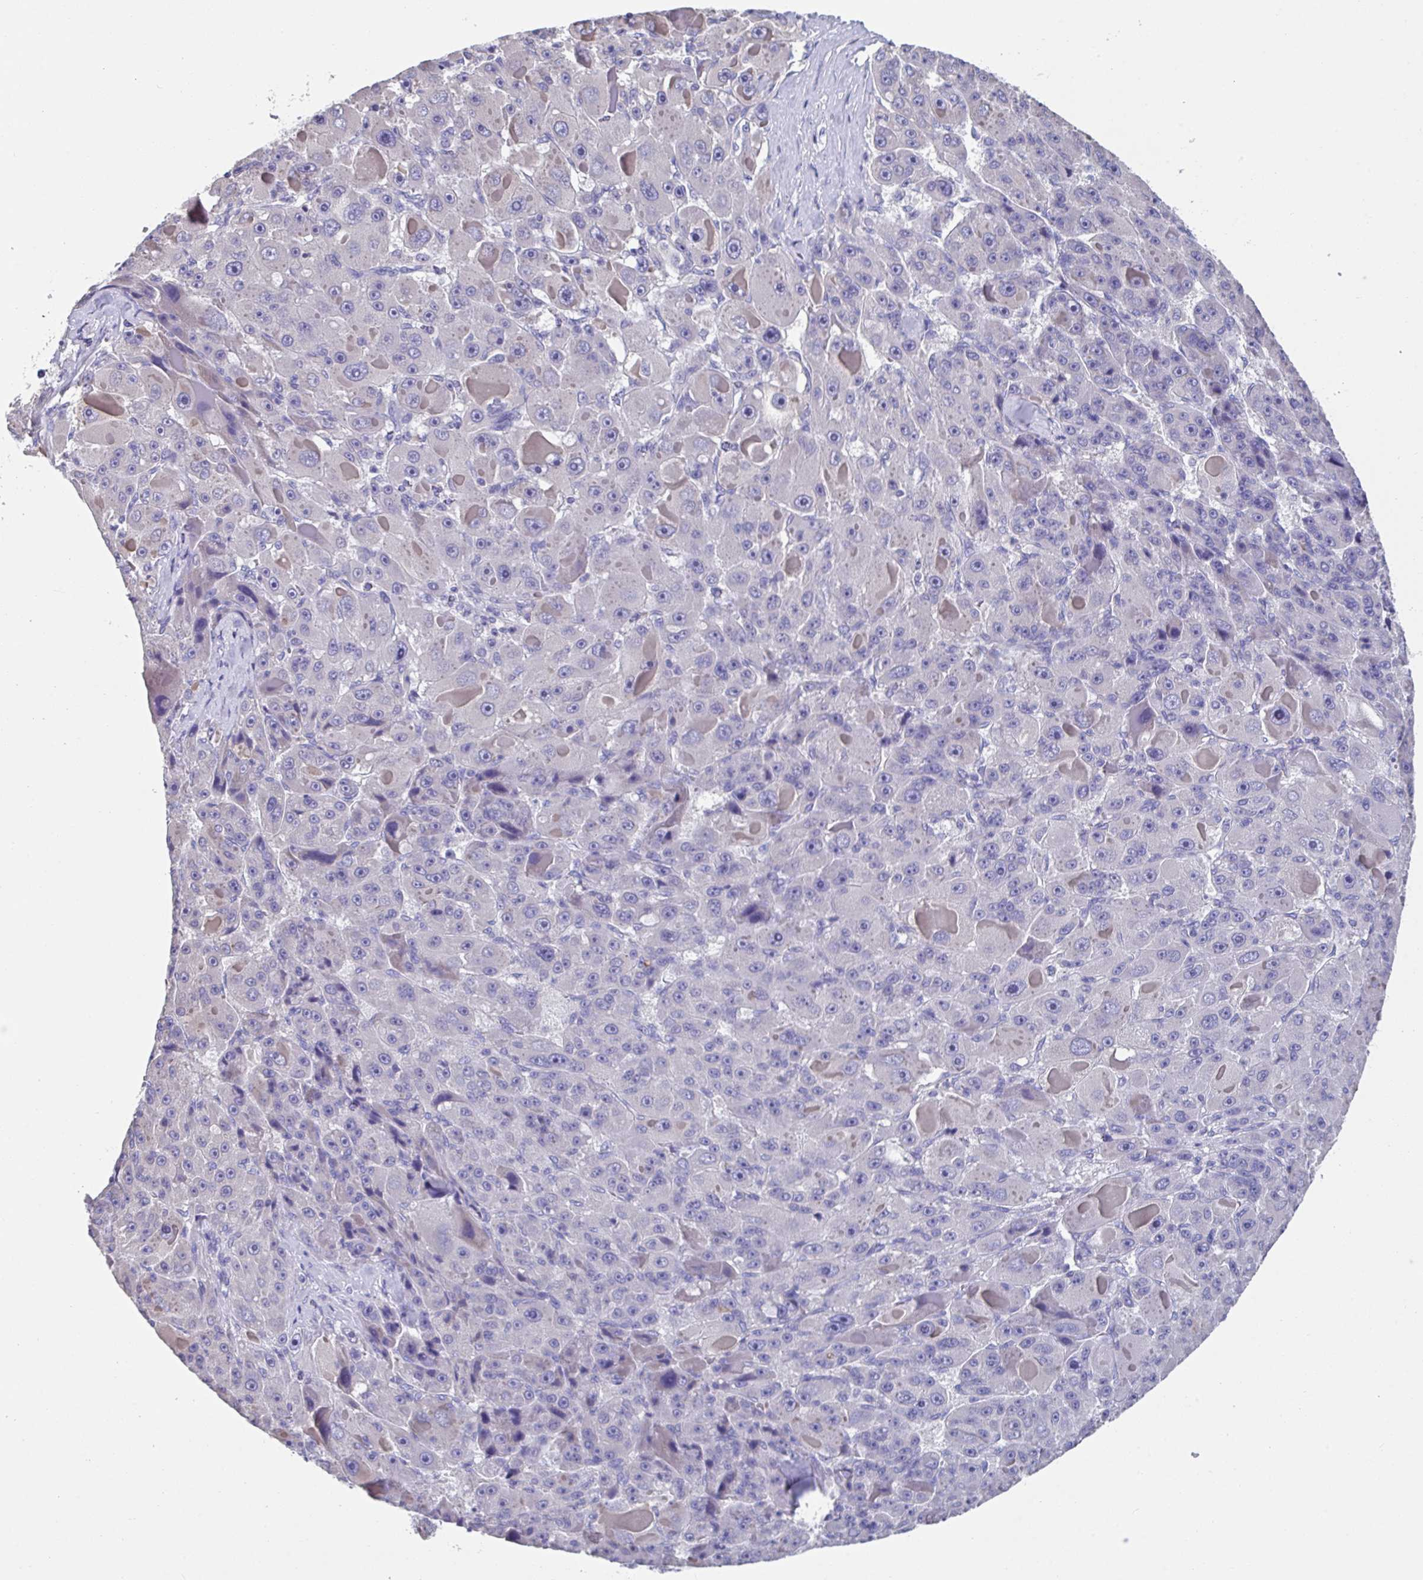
{"staining": {"intensity": "negative", "quantity": "none", "location": "none"}, "tissue": "liver cancer", "cell_type": "Tumor cells", "image_type": "cancer", "snomed": [{"axis": "morphology", "description": "Carcinoma, Hepatocellular, NOS"}, {"axis": "topography", "description": "Liver"}], "caption": "Immunohistochemical staining of liver cancer displays no significant positivity in tumor cells. (DAB immunohistochemistry with hematoxylin counter stain).", "gene": "LRRC58", "patient": {"sex": "male", "age": 76}}